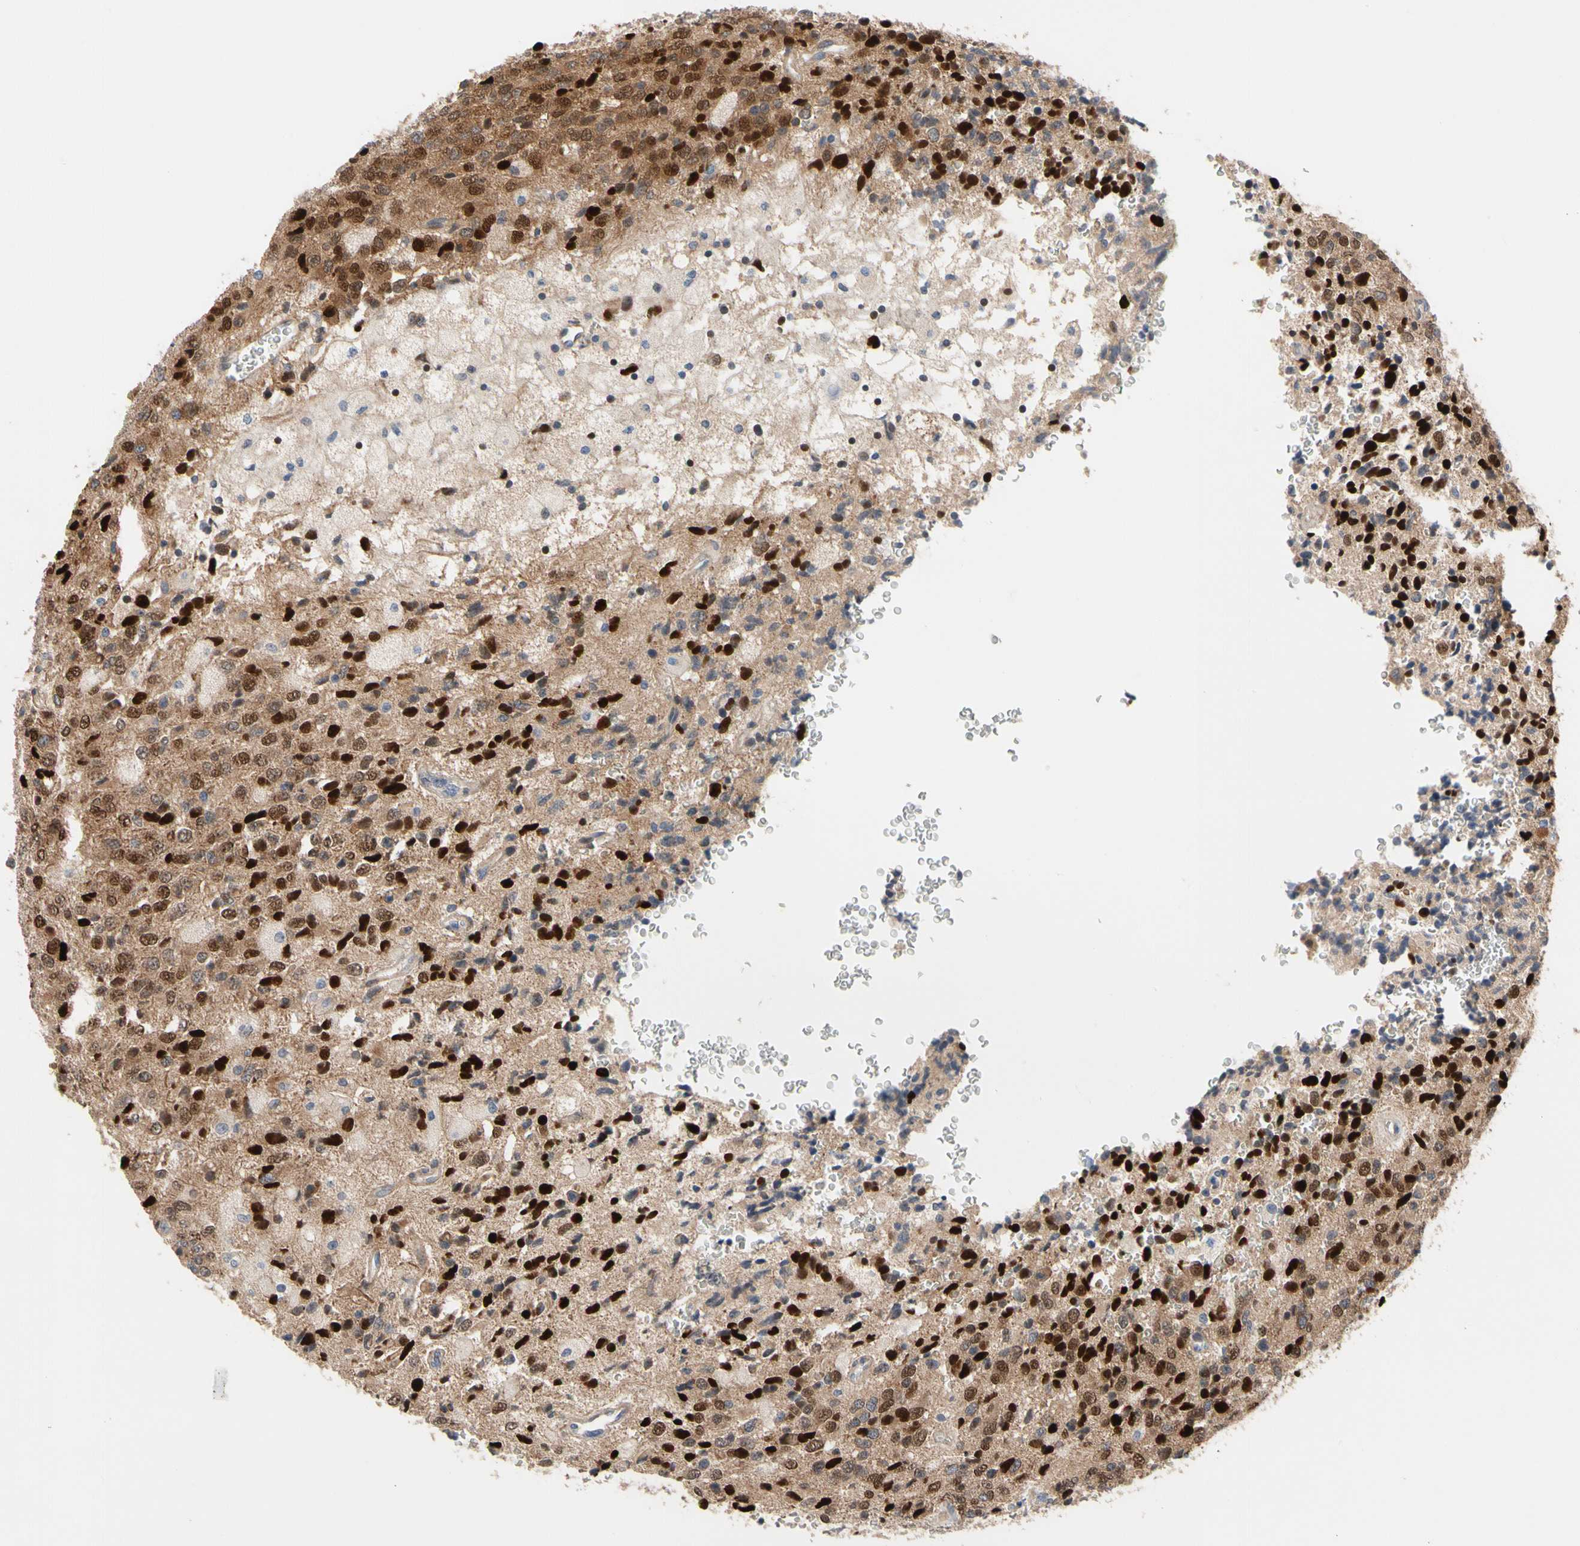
{"staining": {"intensity": "strong", "quantity": ">75%", "location": "cytoplasmic/membranous,nuclear"}, "tissue": "glioma", "cell_type": "Tumor cells", "image_type": "cancer", "snomed": [{"axis": "morphology", "description": "Glioma, malignant, High grade"}, {"axis": "topography", "description": "pancreas cauda"}], "caption": "Protein expression by IHC shows strong cytoplasmic/membranous and nuclear expression in about >75% of tumor cells in glioma.", "gene": "HMGCR", "patient": {"sex": "male", "age": 60}}